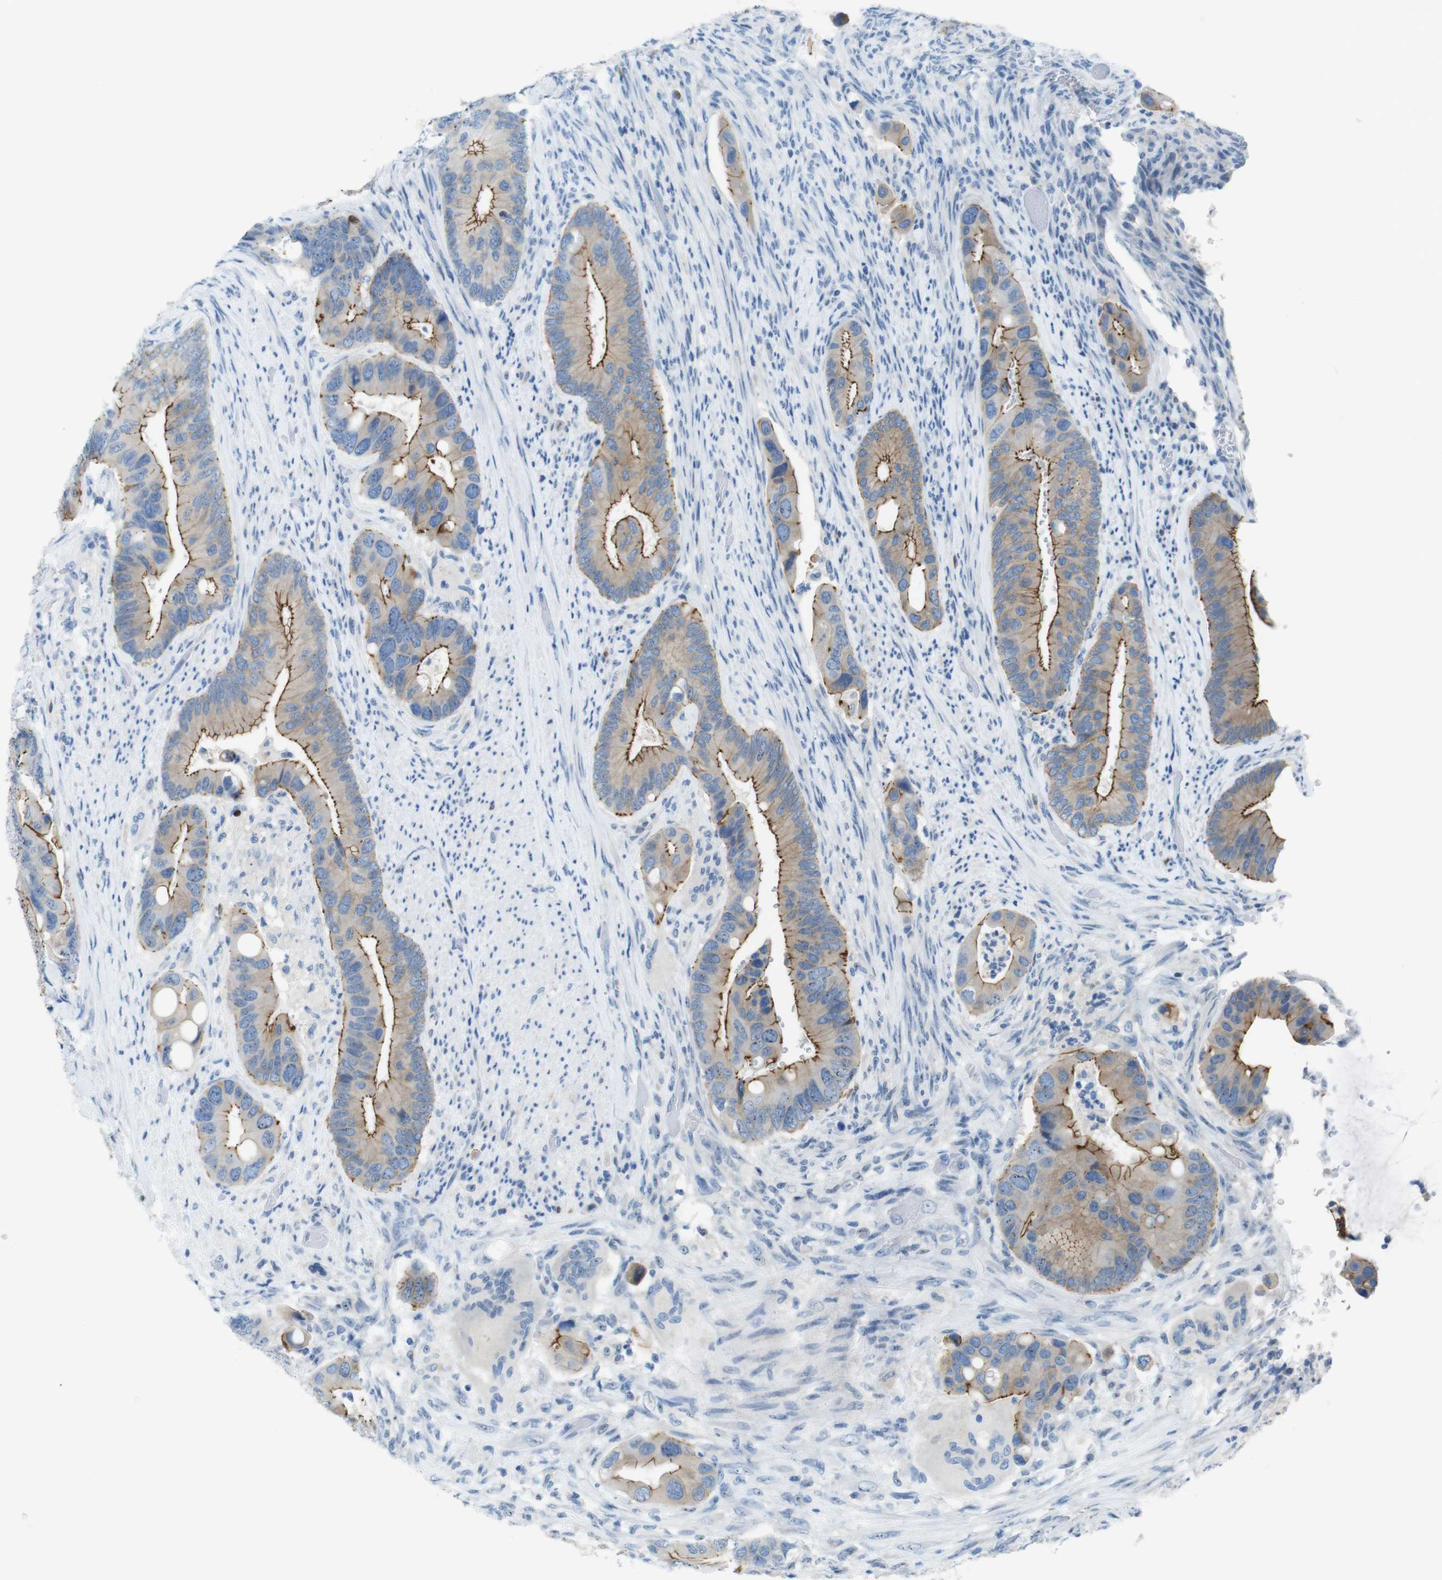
{"staining": {"intensity": "moderate", "quantity": "25%-75%", "location": "cytoplasmic/membranous"}, "tissue": "colorectal cancer", "cell_type": "Tumor cells", "image_type": "cancer", "snomed": [{"axis": "morphology", "description": "Adenocarcinoma, NOS"}, {"axis": "topography", "description": "Rectum"}], "caption": "IHC staining of colorectal adenocarcinoma, which demonstrates medium levels of moderate cytoplasmic/membranous staining in approximately 25%-75% of tumor cells indicating moderate cytoplasmic/membranous protein expression. The staining was performed using DAB (brown) for protein detection and nuclei were counterstained in hematoxylin (blue).", "gene": "TJP3", "patient": {"sex": "female", "age": 57}}